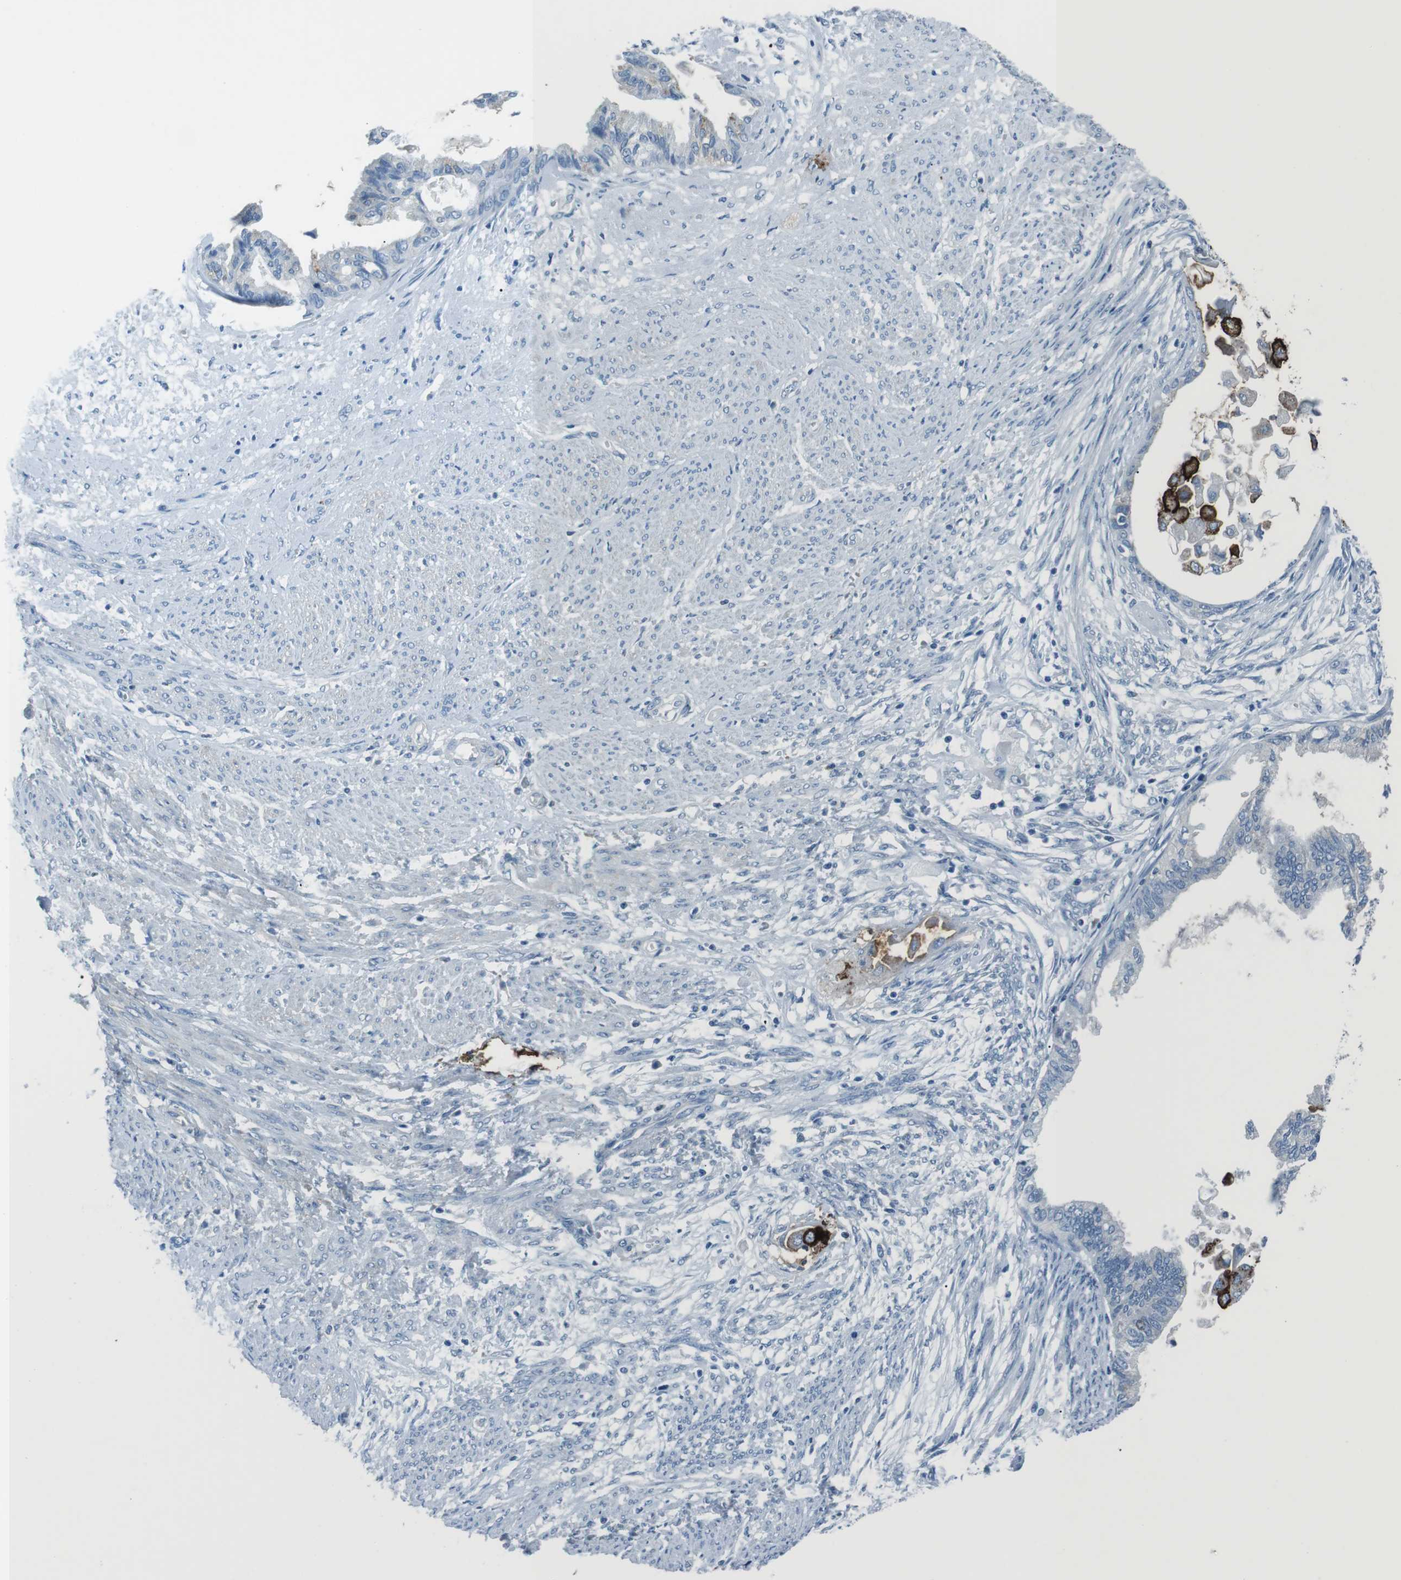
{"staining": {"intensity": "negative", "quantity": "none", "location": "none"}, "tissue": "cervical cancer", "cell_type": "Tumor cells", "image_type": "cancer", "snomed": [{"axis": "morphology", "description": "Normal tissue, NOS"}, {"axis": "morphology", "description": "Adenocarcinoma, NOS"}, {"axis": "topography", "description": "Cervix"}, {"axis": "topography", "description": "Endometrium"}], "caption": "Immunohistochemical staining of cervical adenocarcinoma displays no significant expression in tumor cells.", "gene": "ST6GAL1", "patient": {"sex": "female", "age": 86}}